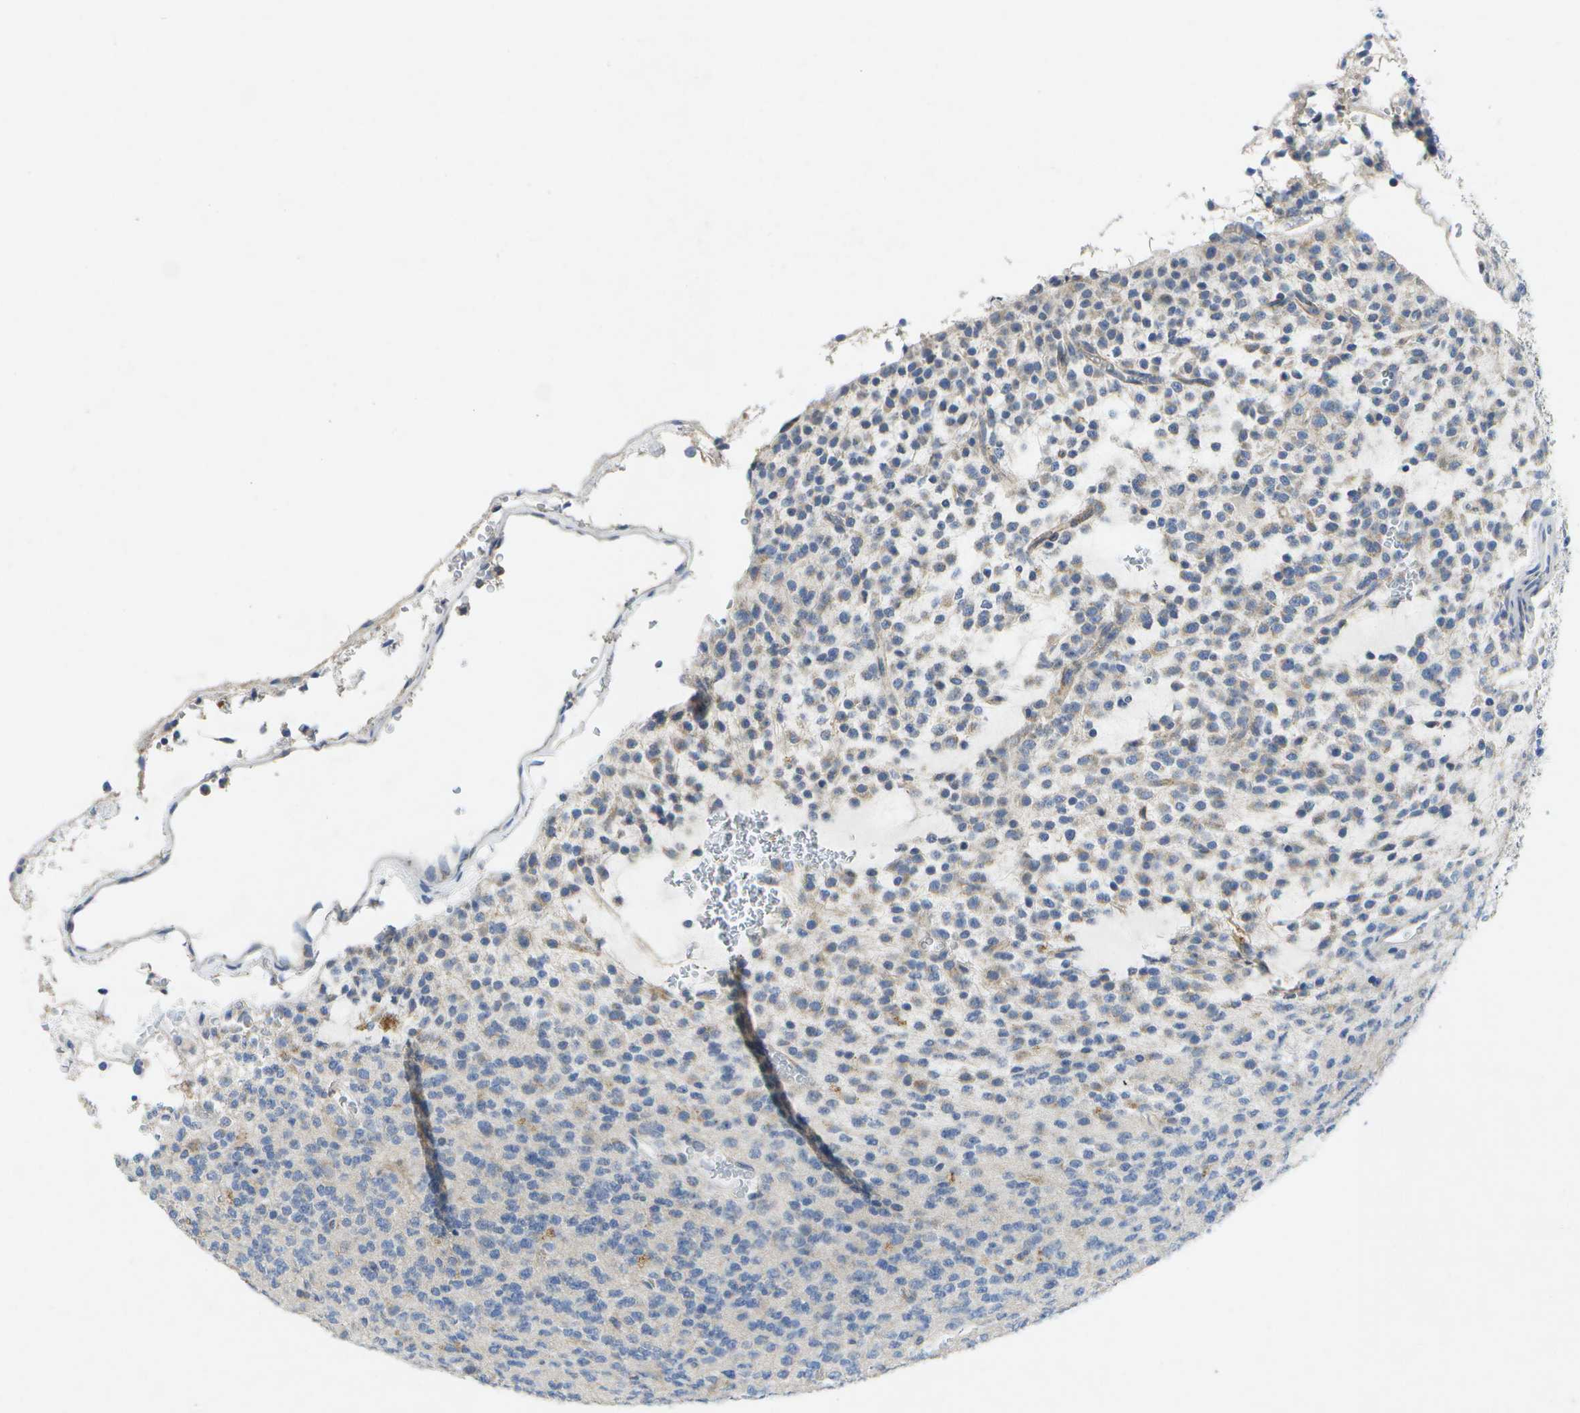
{"staining": {"intensity": "negative", "quantity": "none", "location": "none"}, "tissue": "glioma", "cell_type": "Tumor cells", "image_type": "cancer", "snomed": [{"axis": "morphology", "description": "Glioma, malignant, Low grade"}, {"axis": "topography", "description": "Brain"}], "caption": "A high-resolution photomicrograph shows immunohistochemistry staining of malignant glioma (low-grade), which demonstrates no significant expression in tumor cells.", "gene": "KDELR1", "patient": {"sex": "male", "age": 38}}